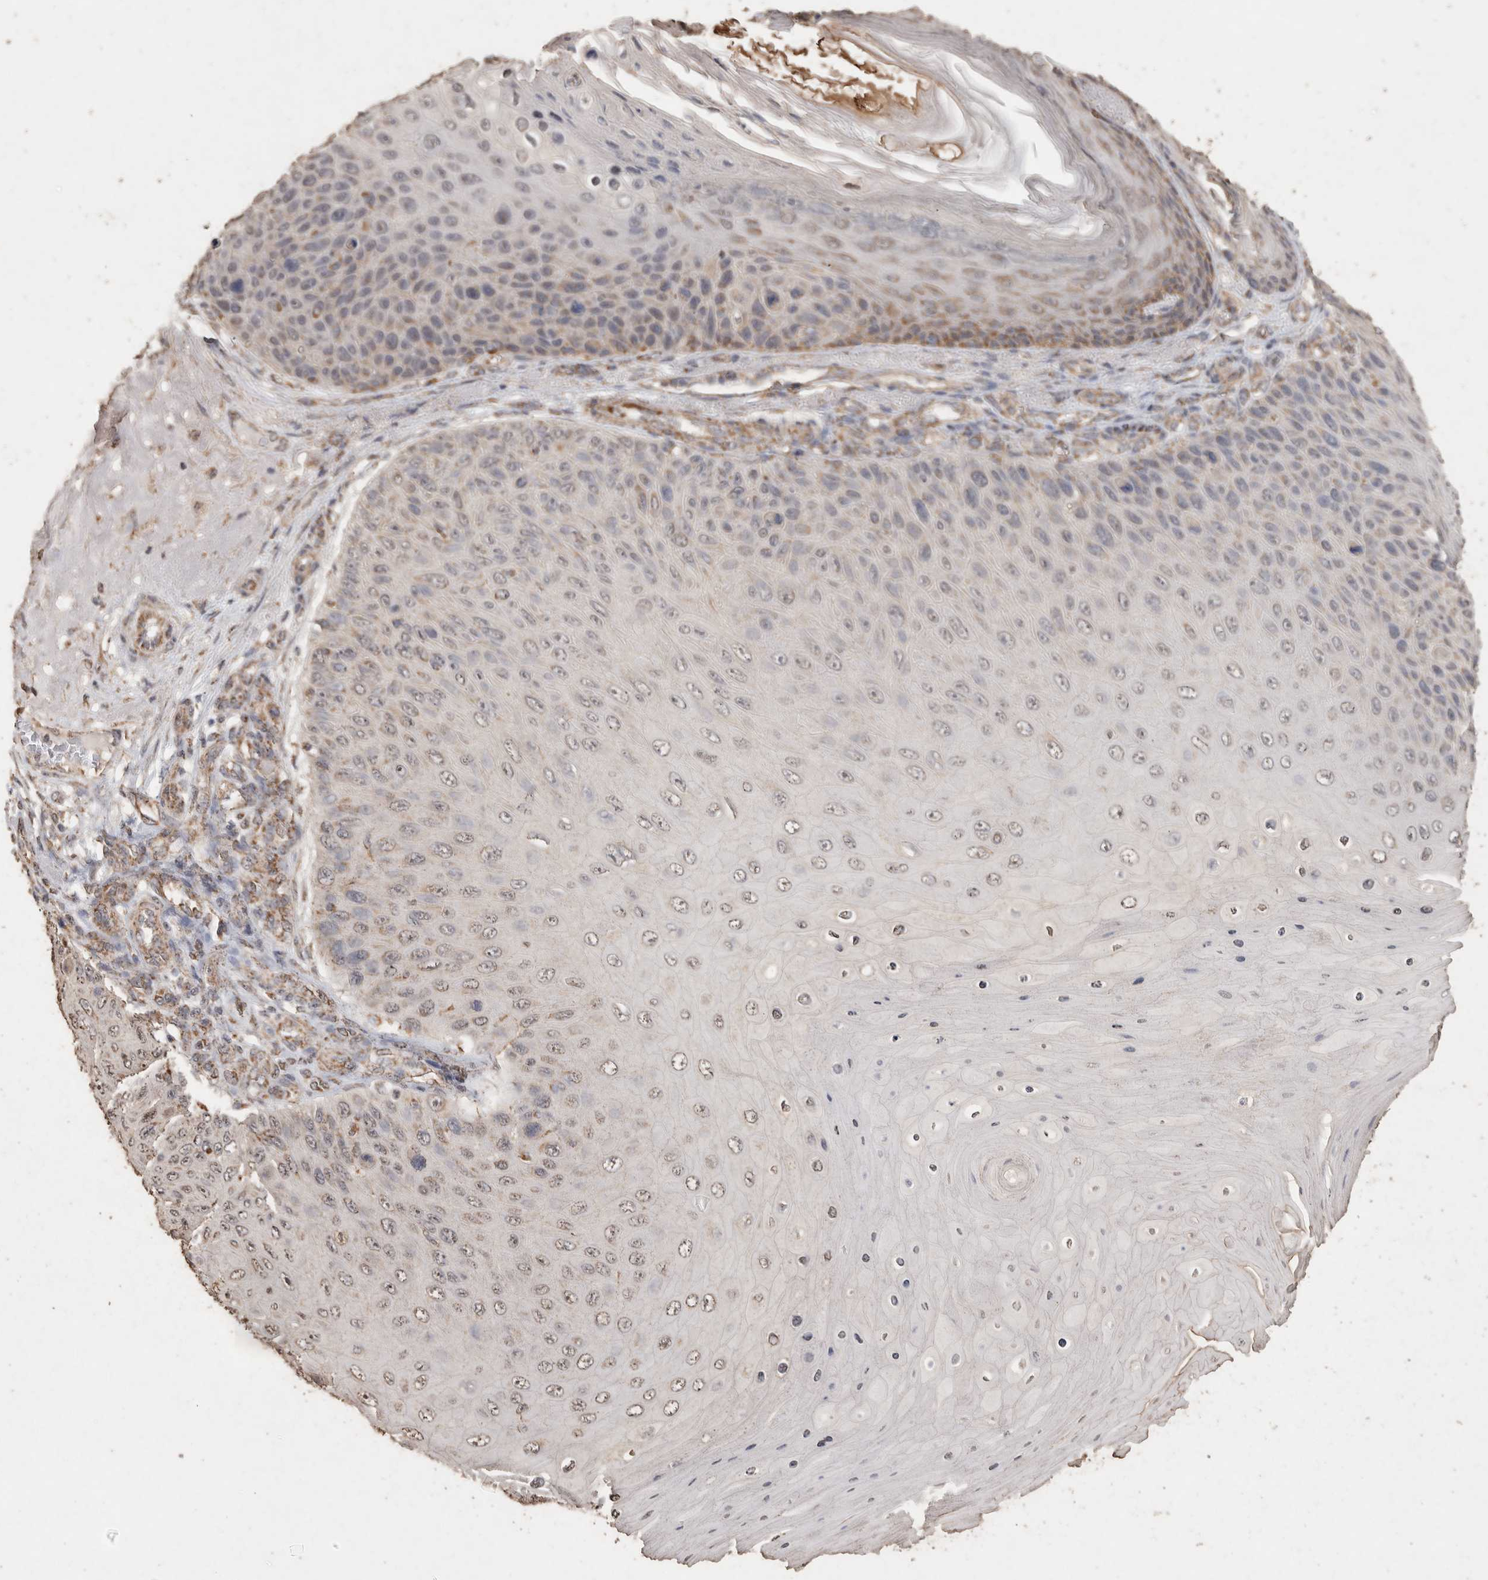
{"staining": {"intensity": "moderate", "quantity": "<25%", "location": "cytoplasmic/membranous"}, "tissue": "skin cancer", "cell_type": "Tumor cells", "image_type": "cancer", "snomed": [{"axis": "morphology", "description": "Squamous cell carcinoma, NOS"}, {"axis": "topography", "description": "Skin"}], "caption": "Immunohistochemistry (DAB (3,3'-diaminobenzidine)) staining of skin cancer (squamous cell carcinoma) exhibits moderate cytoplasmic/membranous protein positivity in about <25% of tumor cells.", "gene": "ACADM", "patient": {"sex": "female", "age": 88}}